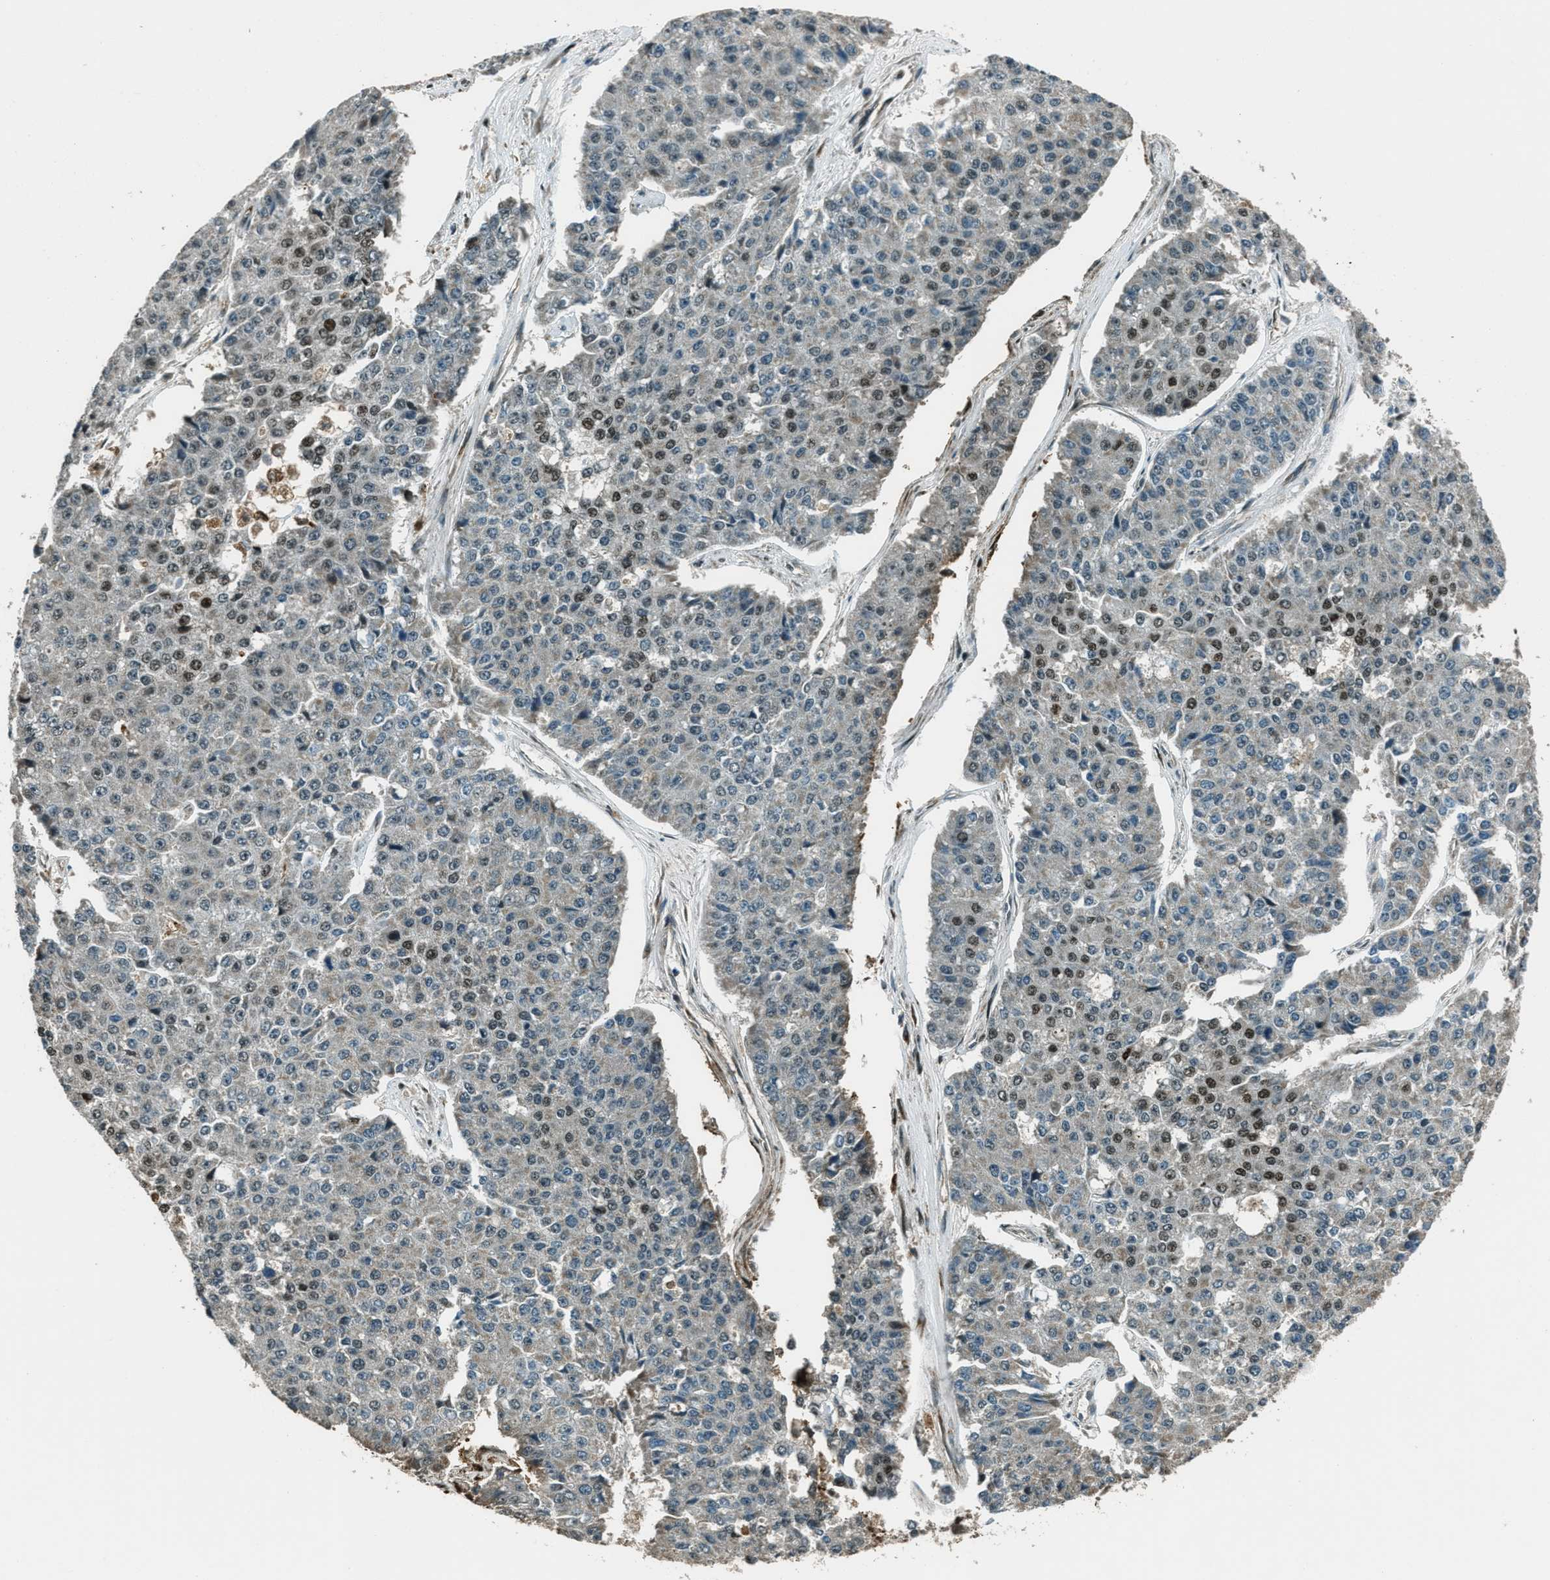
{"staining": {"intensity": "moderate", "quantity": "<25%", "location": "nuclear"}, "tissue": "pancreatic cancer", "cell_type": "Tumor cells", "image_type": "cancer", "snomed": [{"axis": "morphology", "description": "Adenocarcinoma, NOS"}, {"axis": "topography", "description": "Pancreas"}], "caption": "Brown immunohistochemical staining in pancreatic cancer shows moderate nuclear positivity in approximately <25% of tumor cells.", "gene": "TARDBP", "patient": {"sex": "male", "age": 50}}